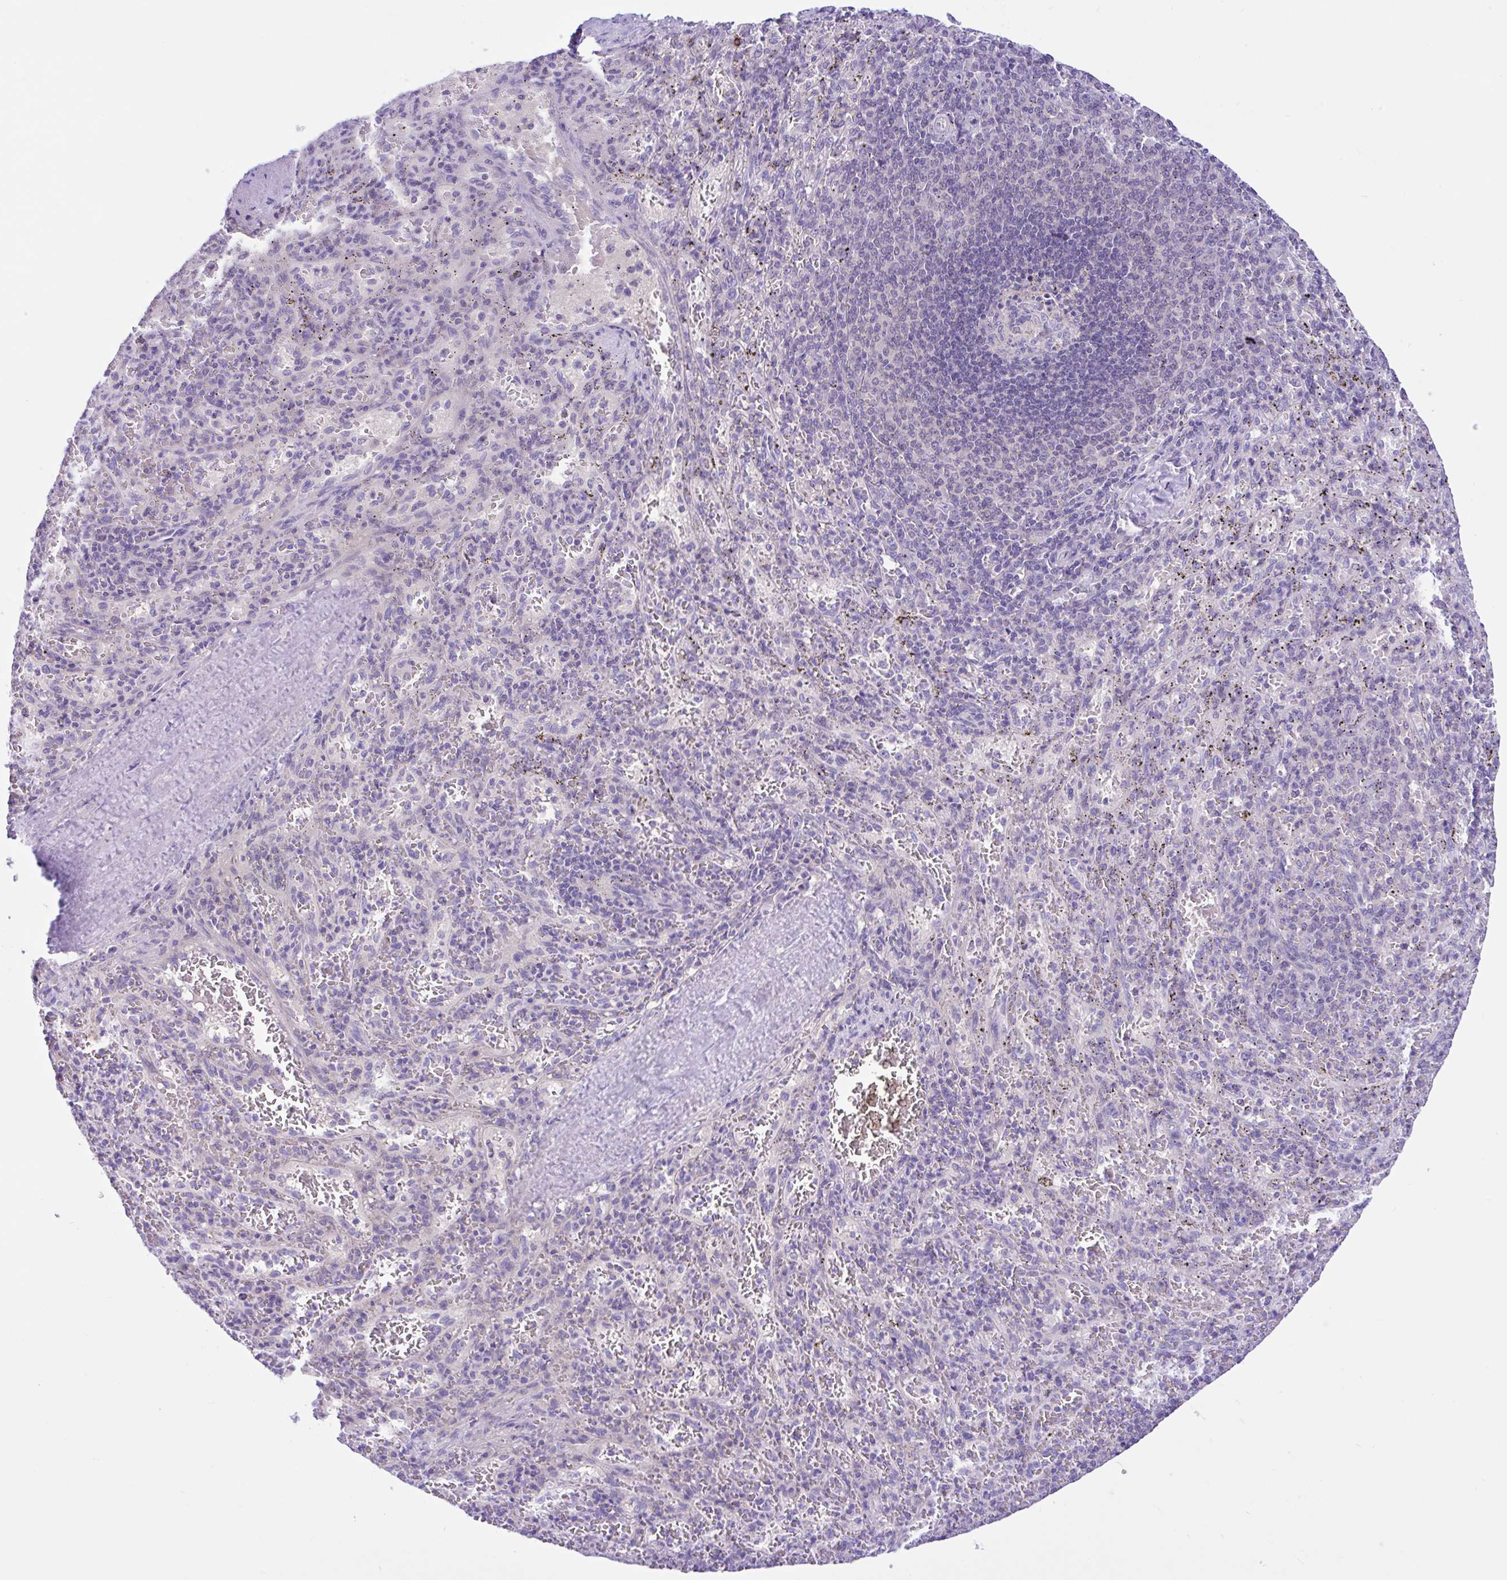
{"staining": {"intensity": "negative", "quantity": "none", "location": "none"}, "tissue": "spleen", "cell_type": "Cells in red pulp", "image_type": "normal", "snomed": [{"axis": "morphology", "description": "Normal tissue, NOS"}, {"axis": "topography", "description": "Spleen"}], "caption": "DAB (3,3'-diaminobenzidine) immunohistochemical staining of unremarkable spleen shows no significant positivity in cells in red pulp.", "gene": "ANO4", "patient": {"sex": "male", "age": 57}}